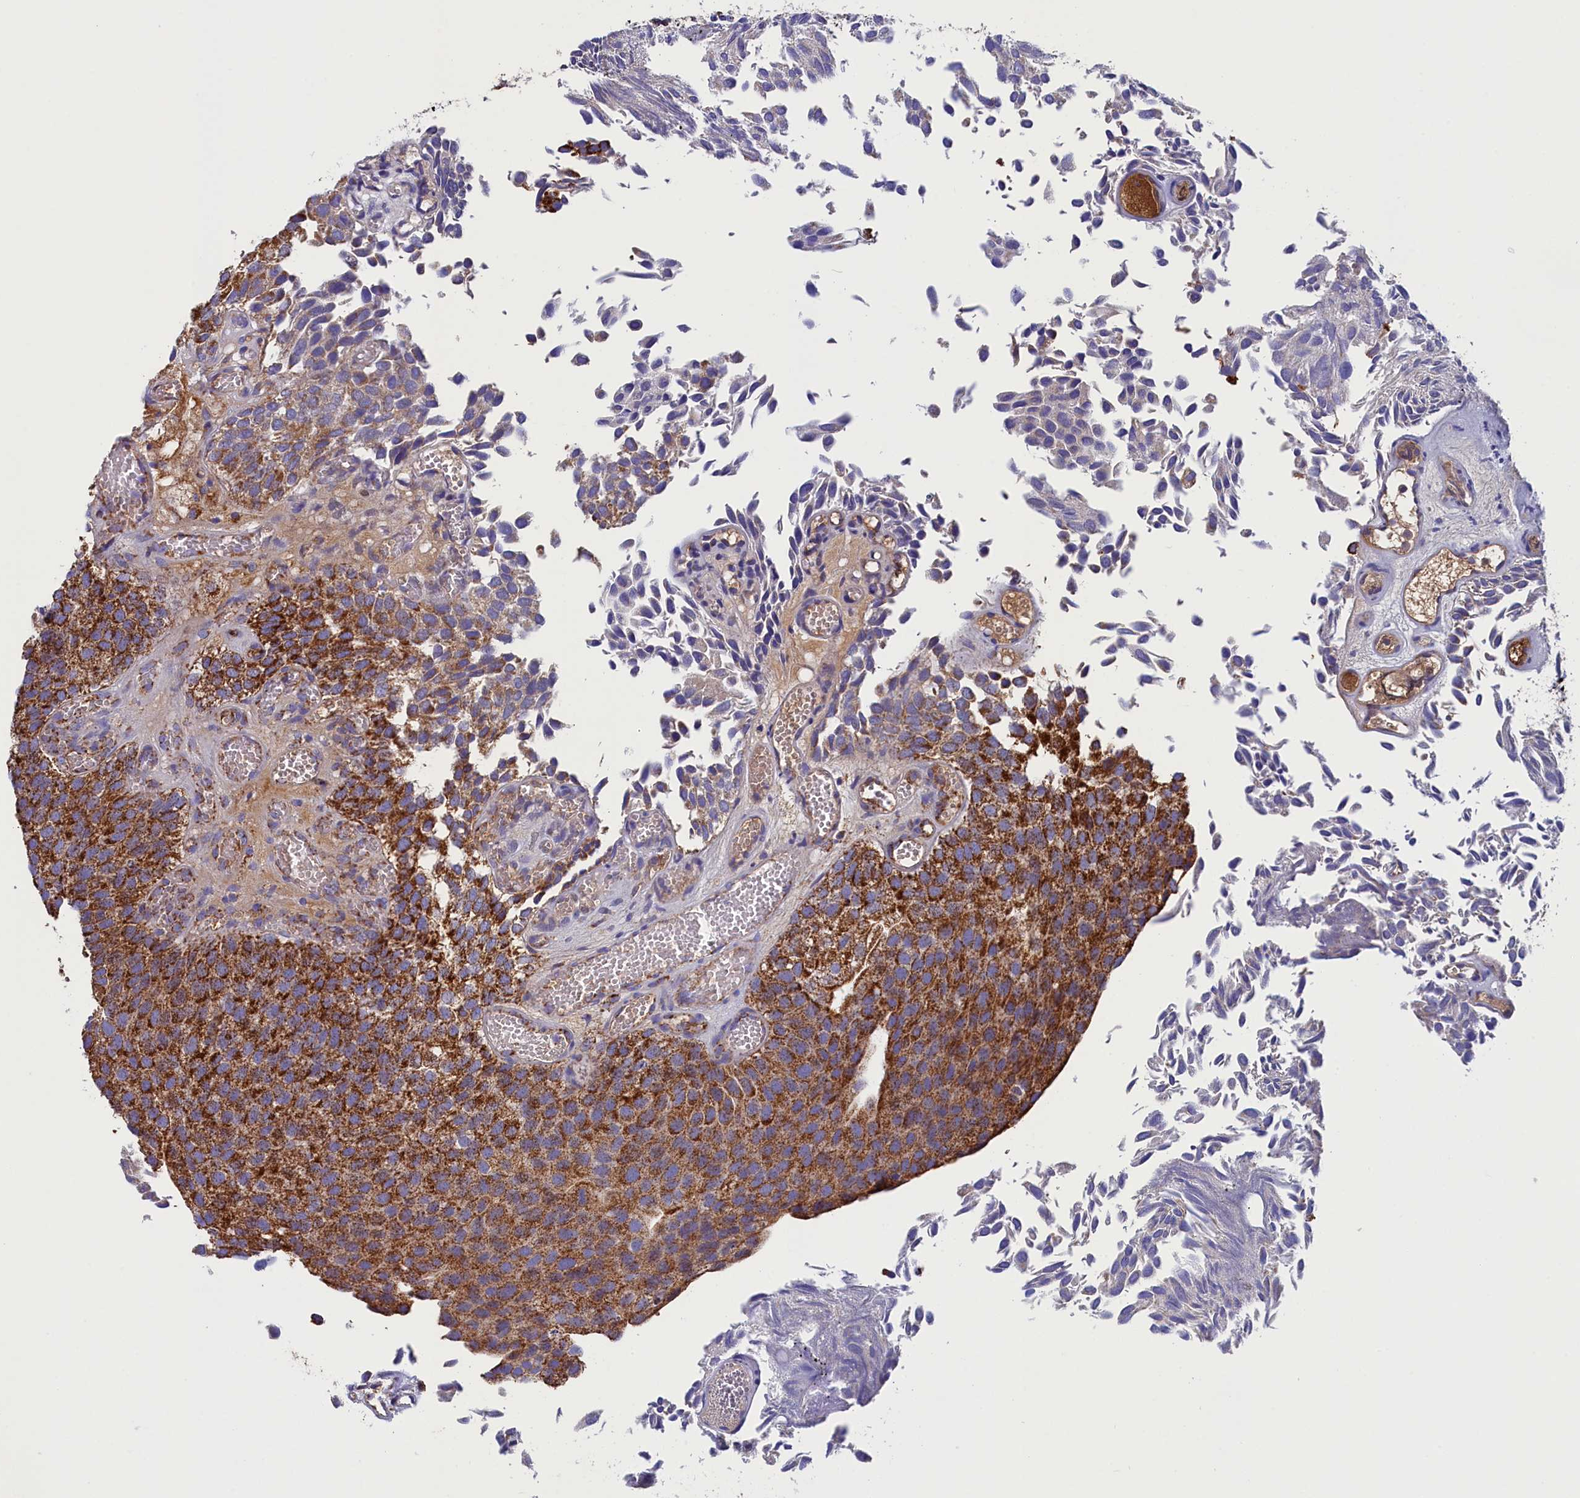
{"staining": {"intensity": "strong", "quantity": ">75%", "location": "cytoplasmic/membranous"}, "tissue": "urothelial cancer", "cell_type": "Tumor cells", "image_type": "cancer", "snomed": [{"axis": "morphology", "description": "Urothelial carcinoma, Low grade"}, {"axis": "topography", "description": "Urinary bladder"}], "caption": "Protein staining displays strong cytoplasmic/membranous expression in approximately >75% of tumor cells in urothelial cancer. (DAB IHC with brightfield microscopy, high magnification).", "gene": "SLC39A3", "patient": {"sex": "male", "age": 89}}